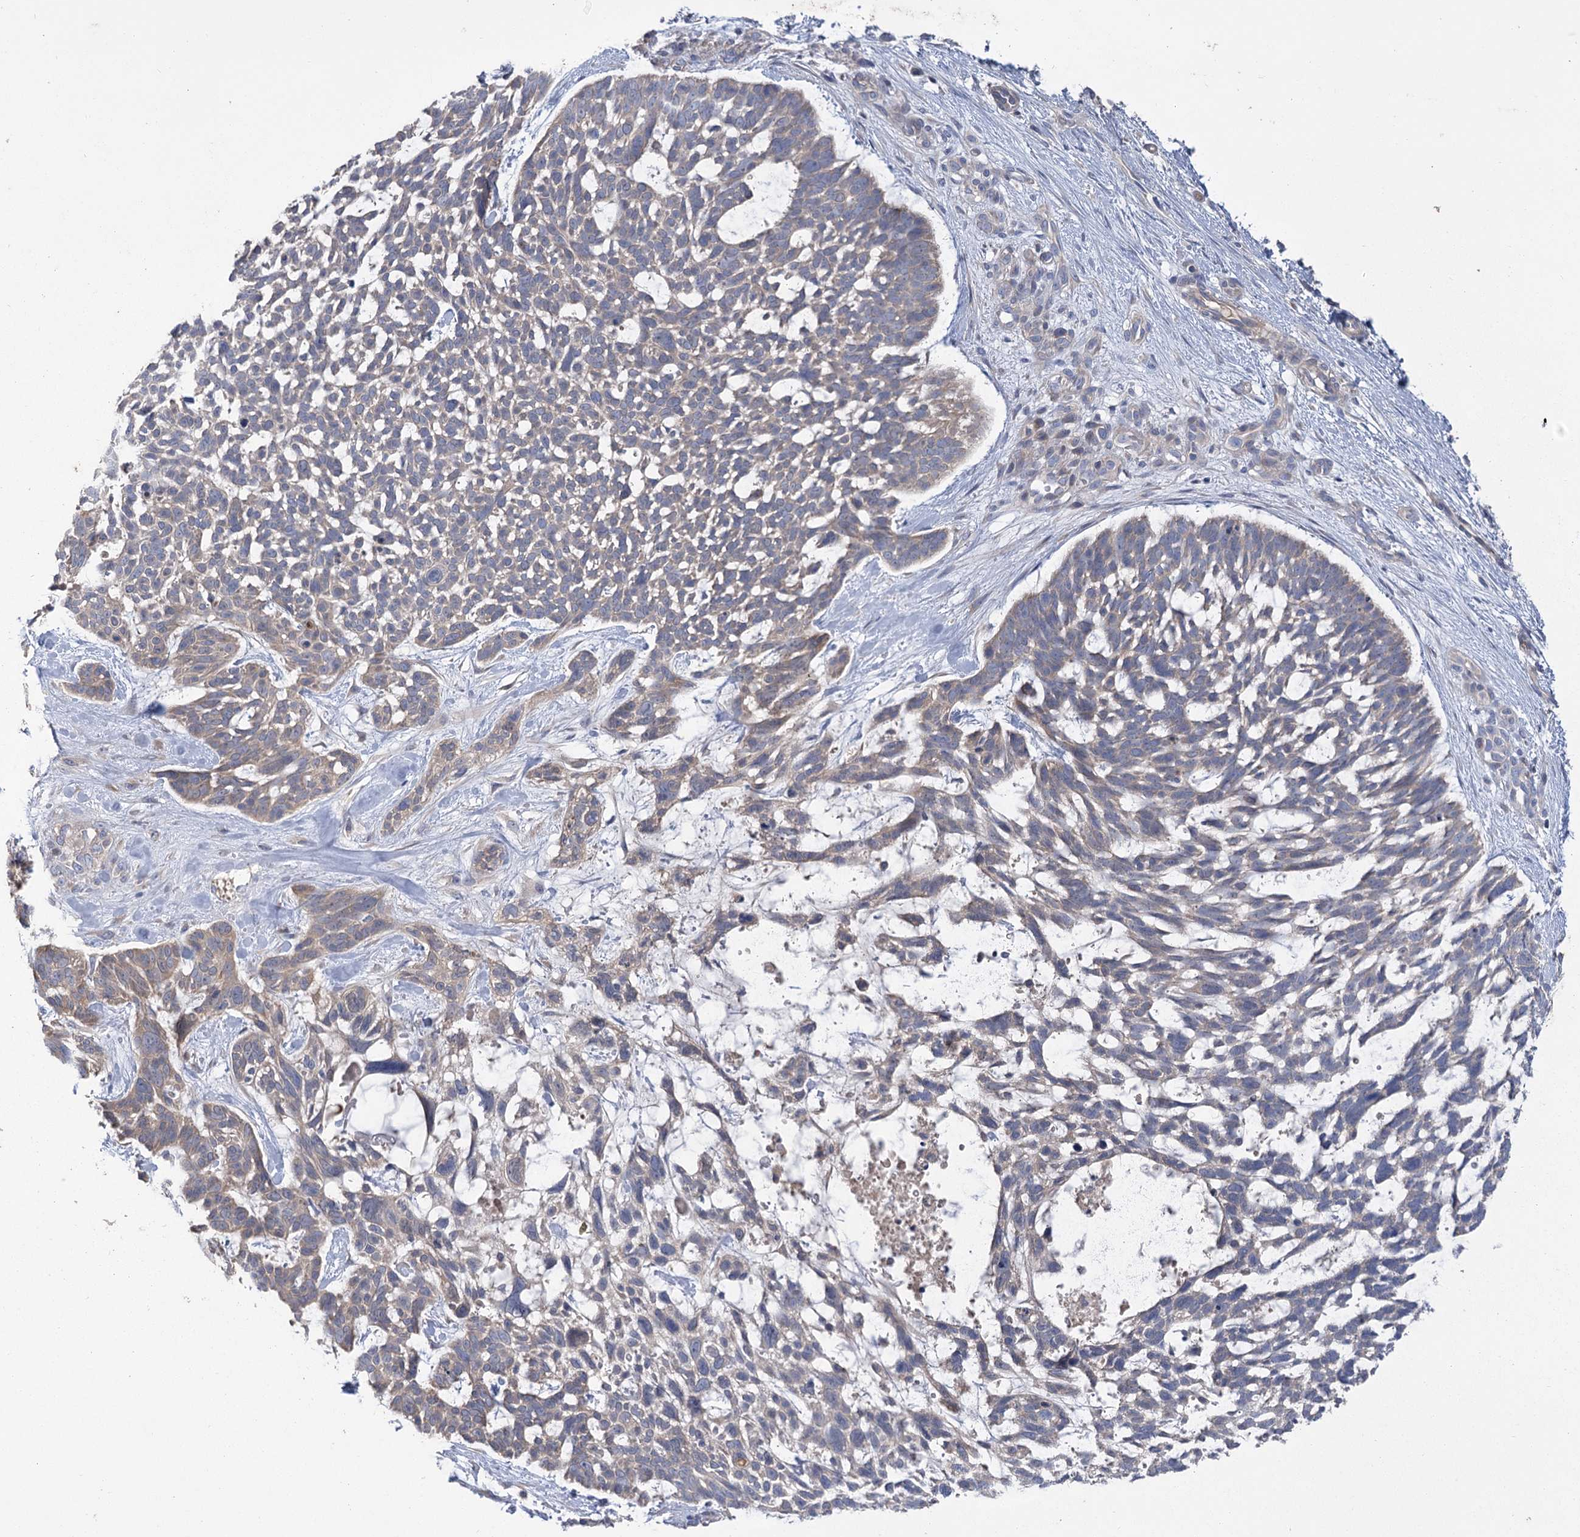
{"staining": {"intensity": "weak", "quantity": "<25%", "location": "cytoplasmic/membranous"}, "tissue": "skin cancer", "cell_type": "Tumor cells", "image_type": "cancer", "snomed": [{"axis": "morphology", "description": "Basal cell carcinoma"}, {"axis": "topography", "description": "Skin"}], "caption": "IHC photomicrograph of skin cancer stained for a protein (brown), which shows no staining in tumor cells.", "gene": "PBLD", "patient": {"sex": "male", "age": 88}}